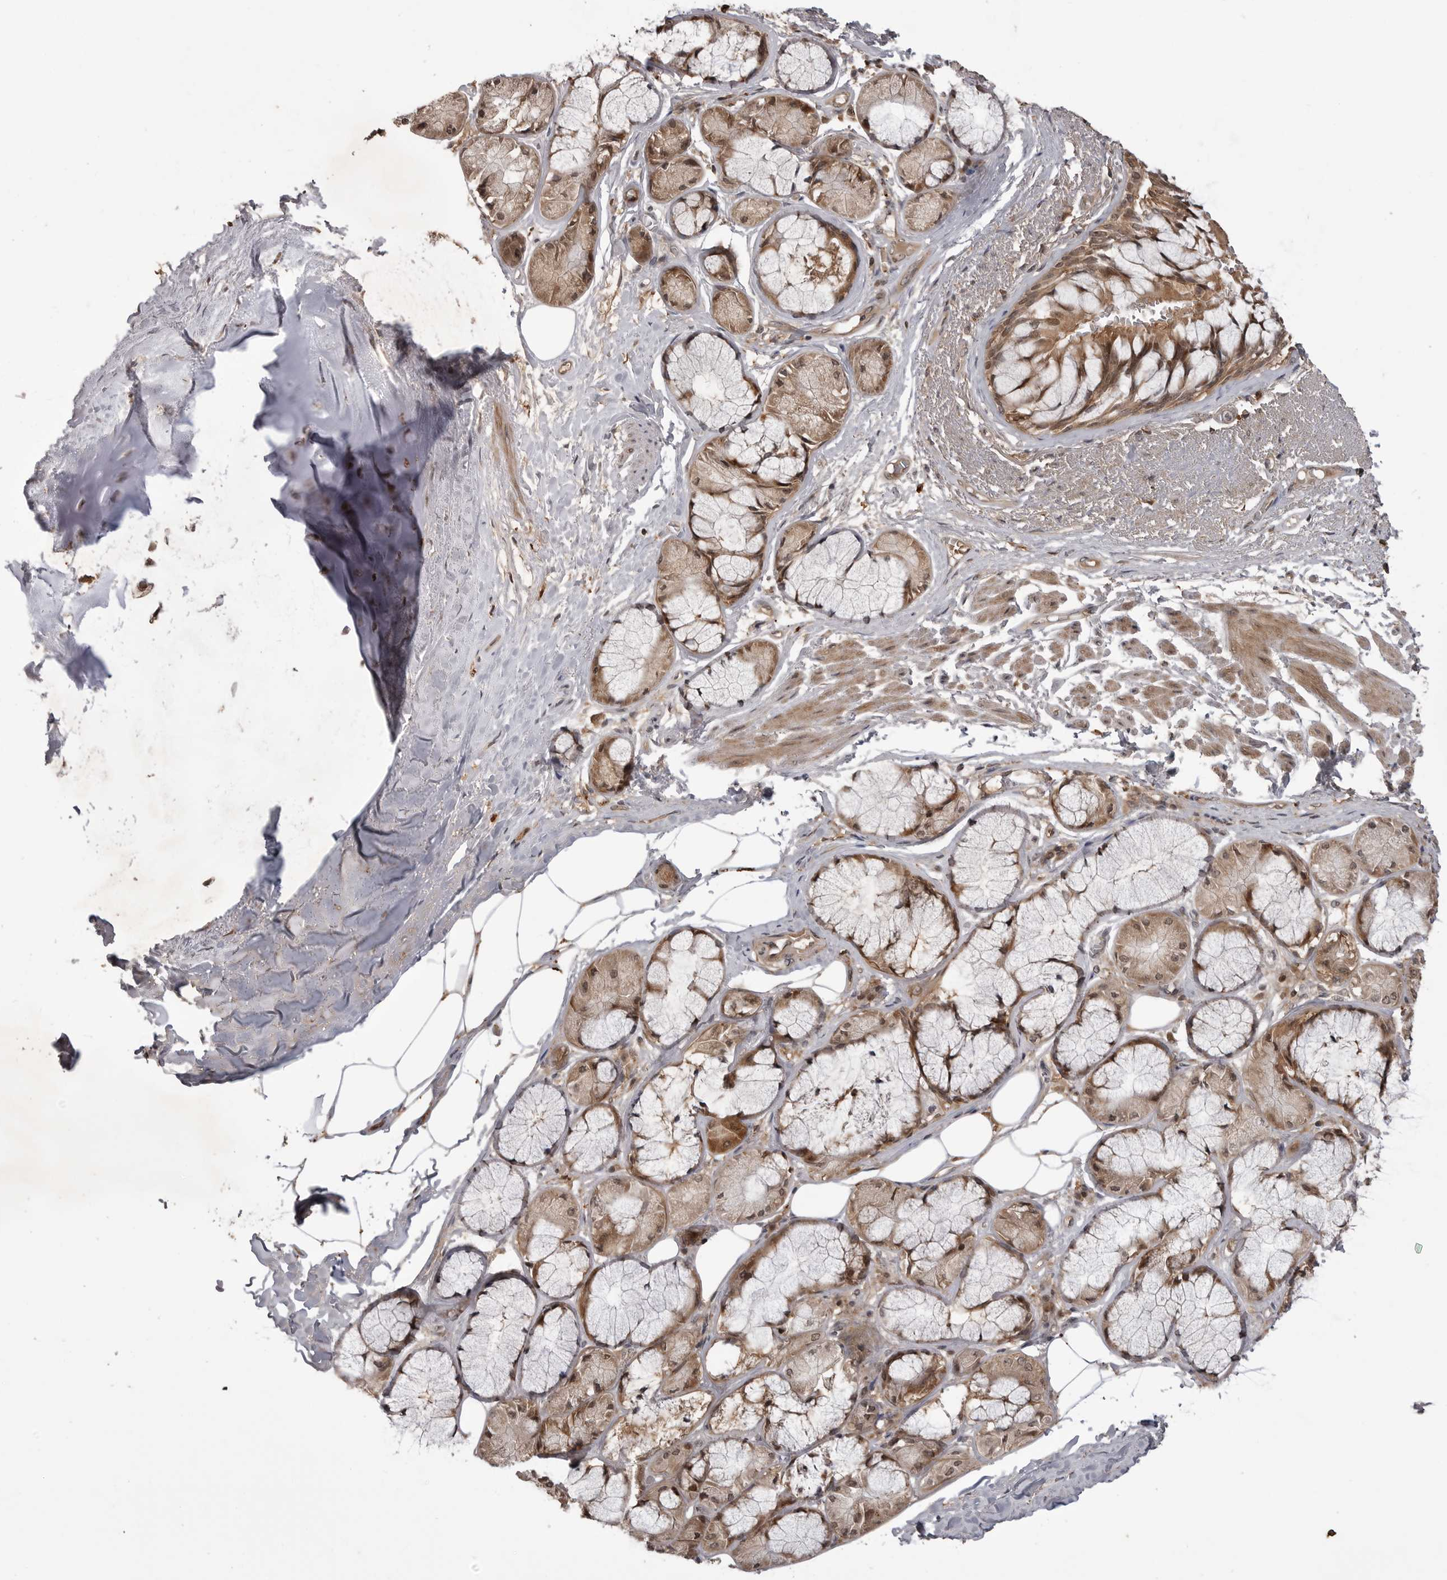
{"staining": {"intensity": "moderate", "quantity": ">75%", "location": "cytoplasmic/membranous,nuclear"}, "tissue": "bronchus", "cell_type": "Respiratory epithelial cells", "image_type": "normal", "snomed": [{"axis": "morphology", "description": "Normal tissue, NOS"}, {"axis": "topography", "description": "Bronchus"}], "caption": "Protein expression analysis of benign bronchus reveals moderate cytoplasmic/membranous,nuclear expression in about >75% of respiratory epithelial cells. The staining was performed using DAB to visualize the protein expression in brown, while the nuclei were stained in blue with hematoxylin (Magnification: 20x).", "gene": "AKAP7", "patient": {"sex": "male", "age": 66}}